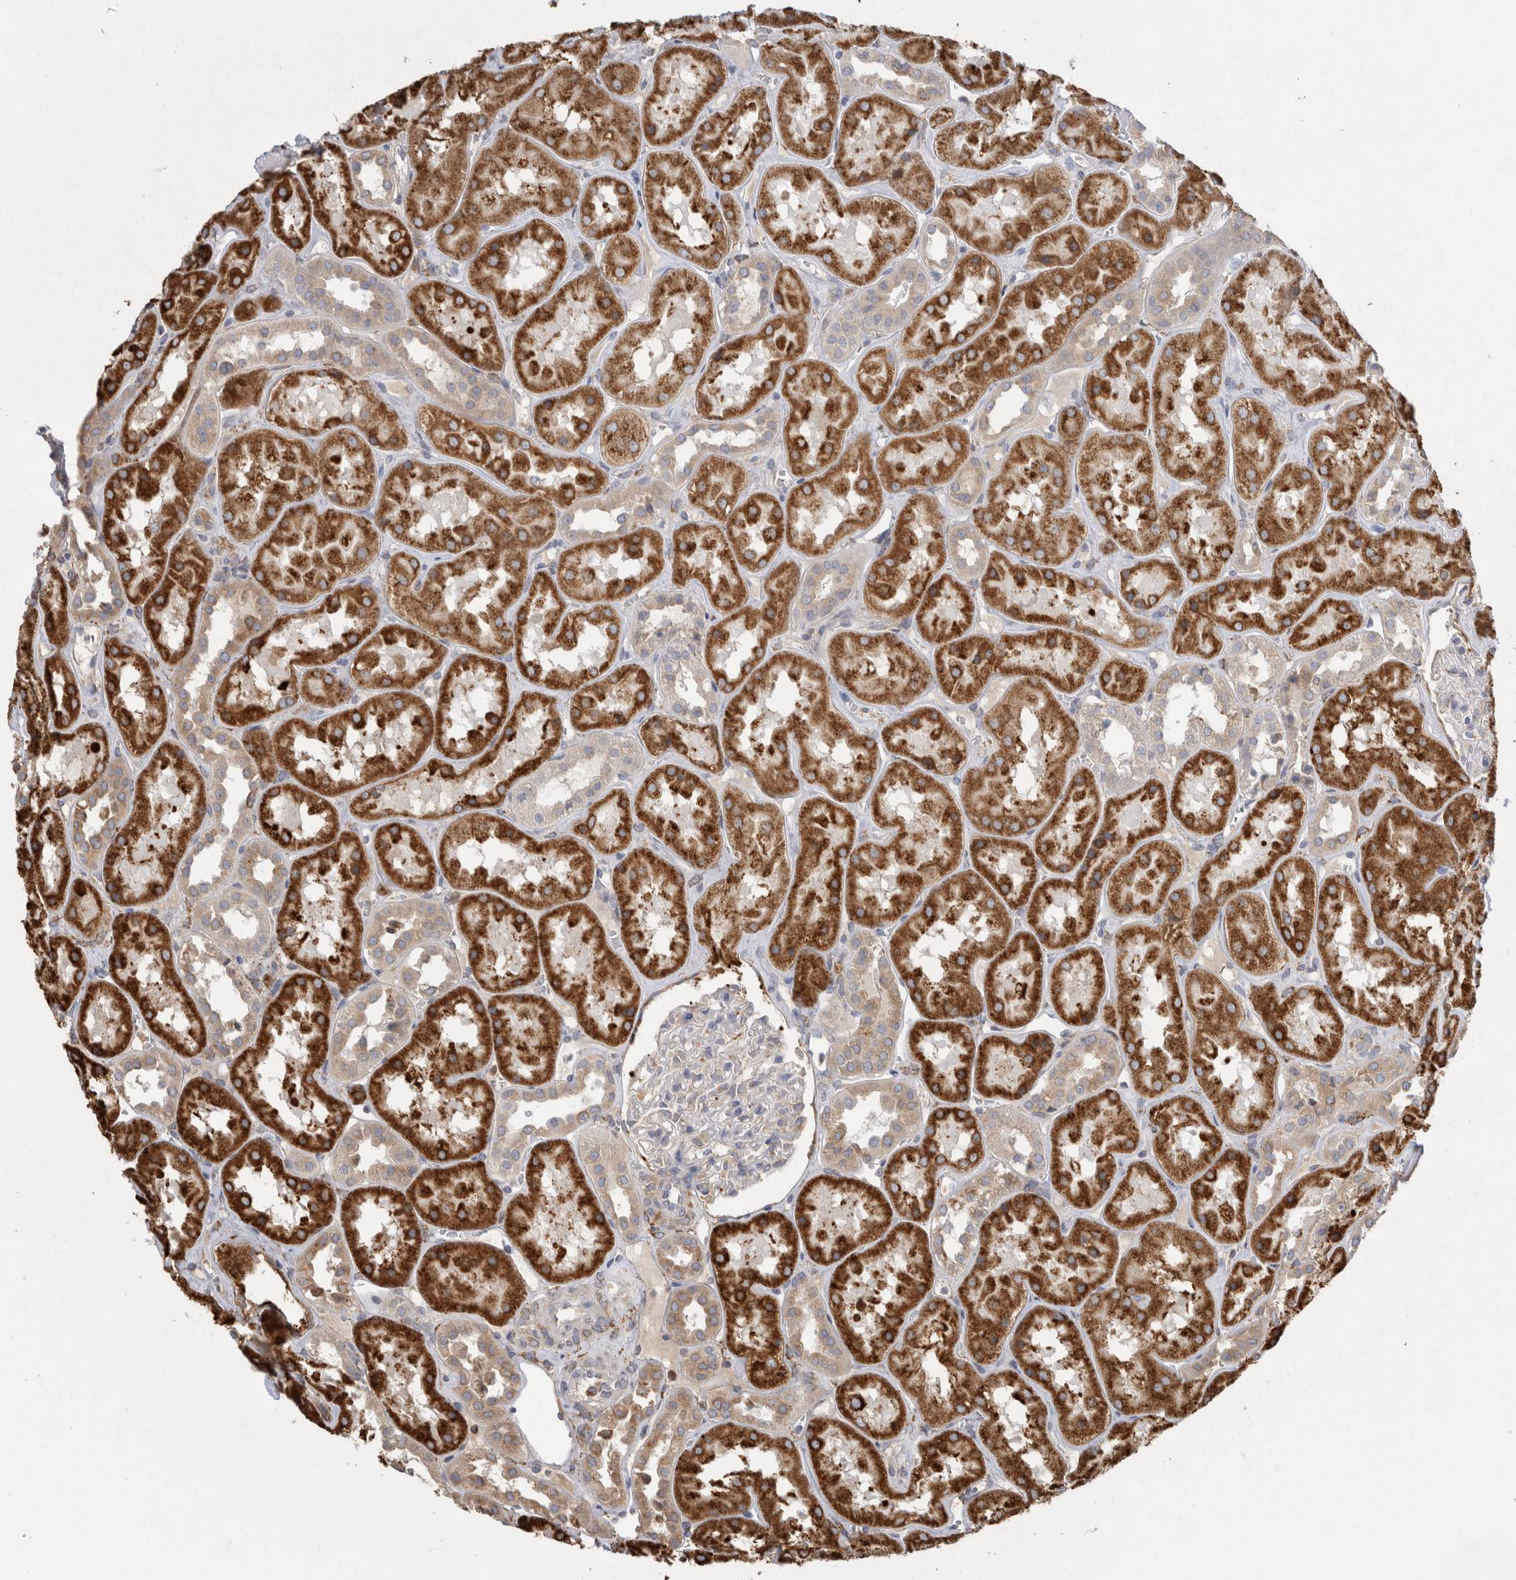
{"staining": {"intensity": "weak", "quantity": "<25%", "location": "cytoplasmic/membranous"}, "tissue": "kidney", "cell_type": "Cells in glomeruli", "image_type": "normal", "snomed": [{"axis": "morphology", "description": "Normal tissue, NOS"}, {"axis": "topography", "description": "Kidney"}], "caption": "Cells in glomeruli show no significant expression in unremarkable kidney. Nuclei are stained in blue.", "gene": "LRPAP1", "patient": {"sex": "male", "age": 70}}